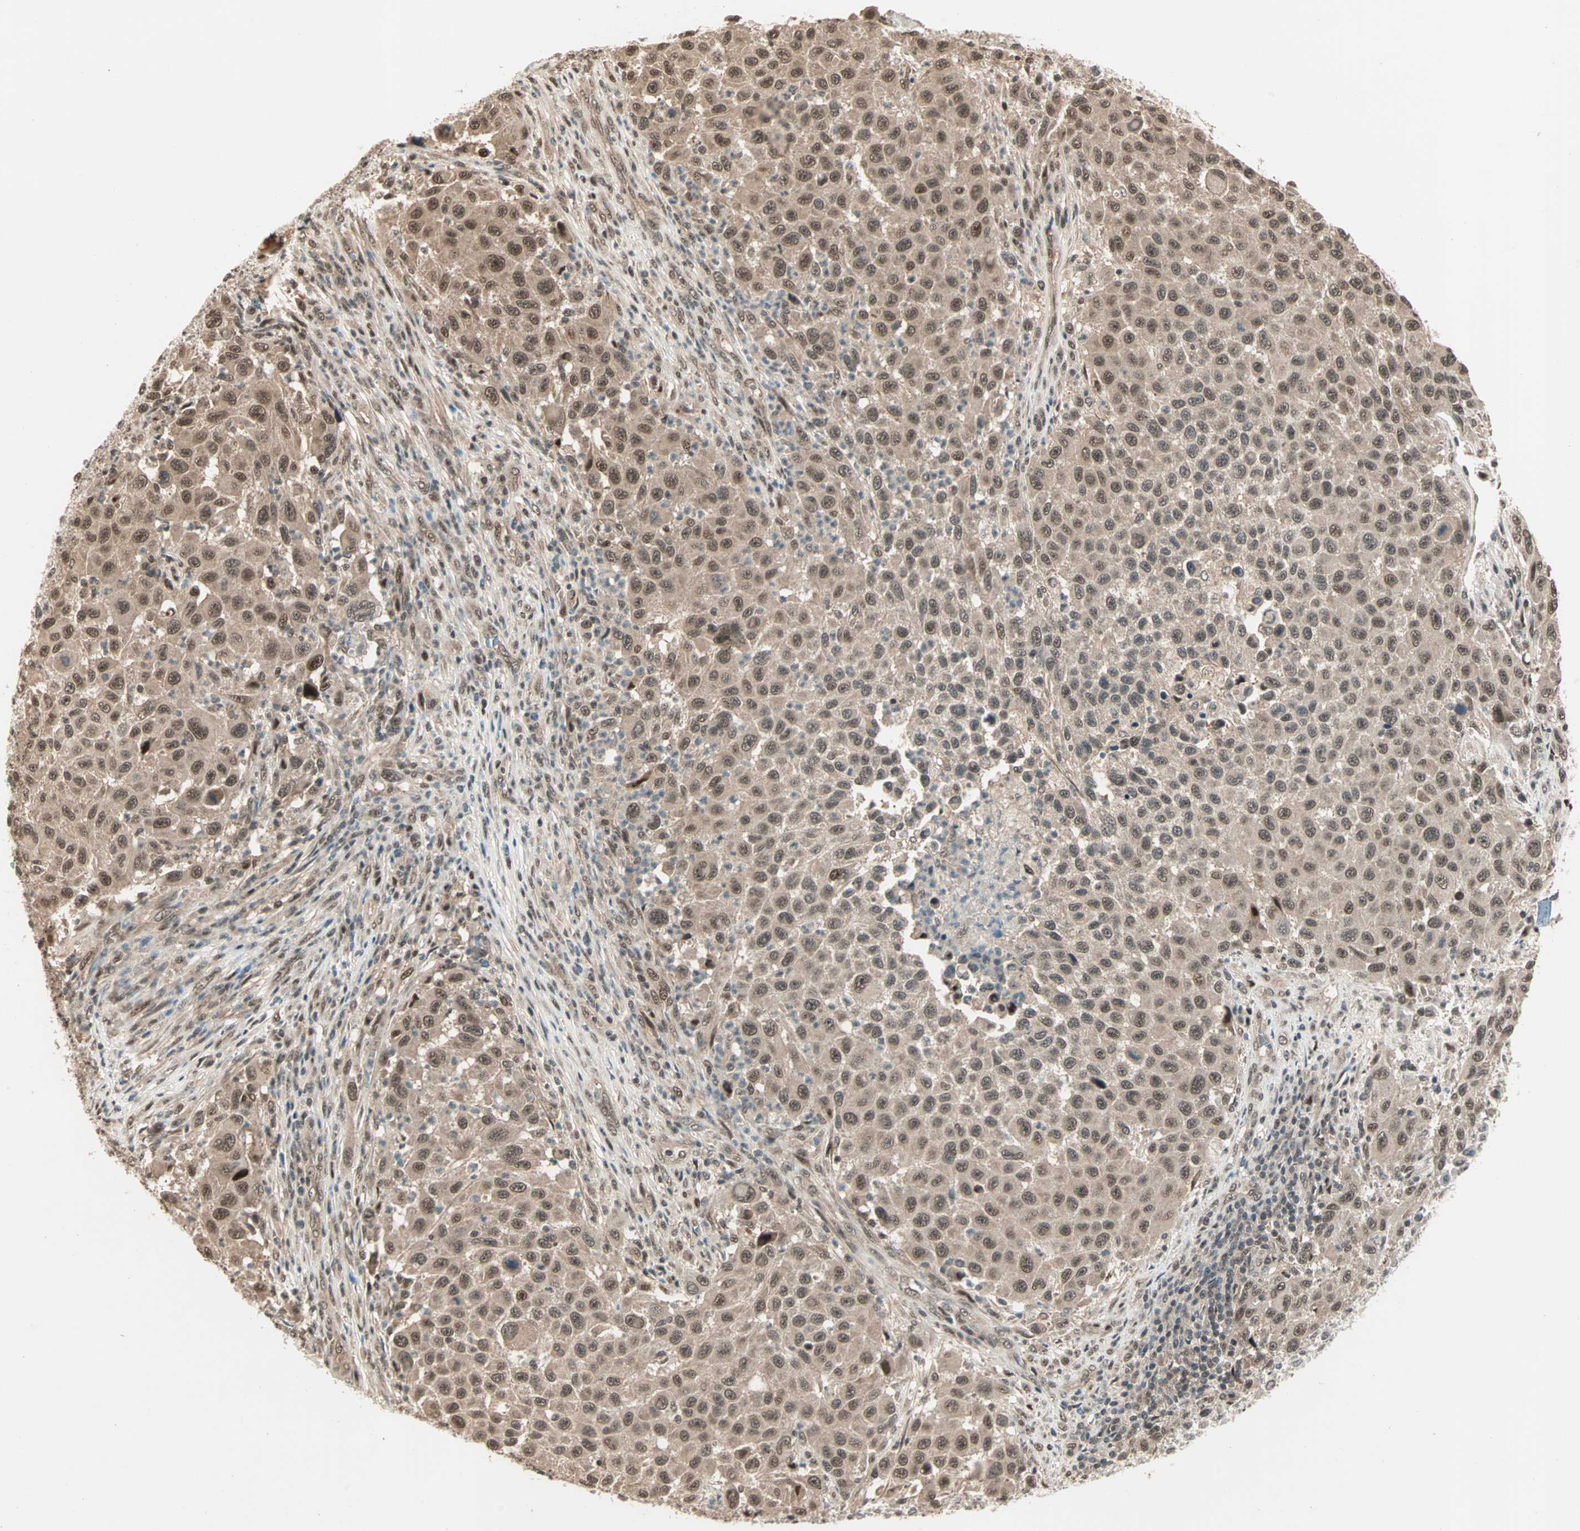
{"staining": {"intensity": "moderate", "quantity": ">75%", "location": "cytoplasmic/membranous,nuclear"}, "tissue": "melanoma", "cell_type": "Tumor cells", "image_type": "cancer", "snomed": [{"axis": "morphology", "description": "Malignant melanoma, Metastatic site"}, {"axis": "topography", "description": "Lymph node"}], "caption": "A medium amount of moderate cytoplasmic/membranous and nuclear positivity is present in about >75% of tumor cells in melanoma tissue.", "gene": "ZNF701", "patient": {"sex": "male", "age": 61}}